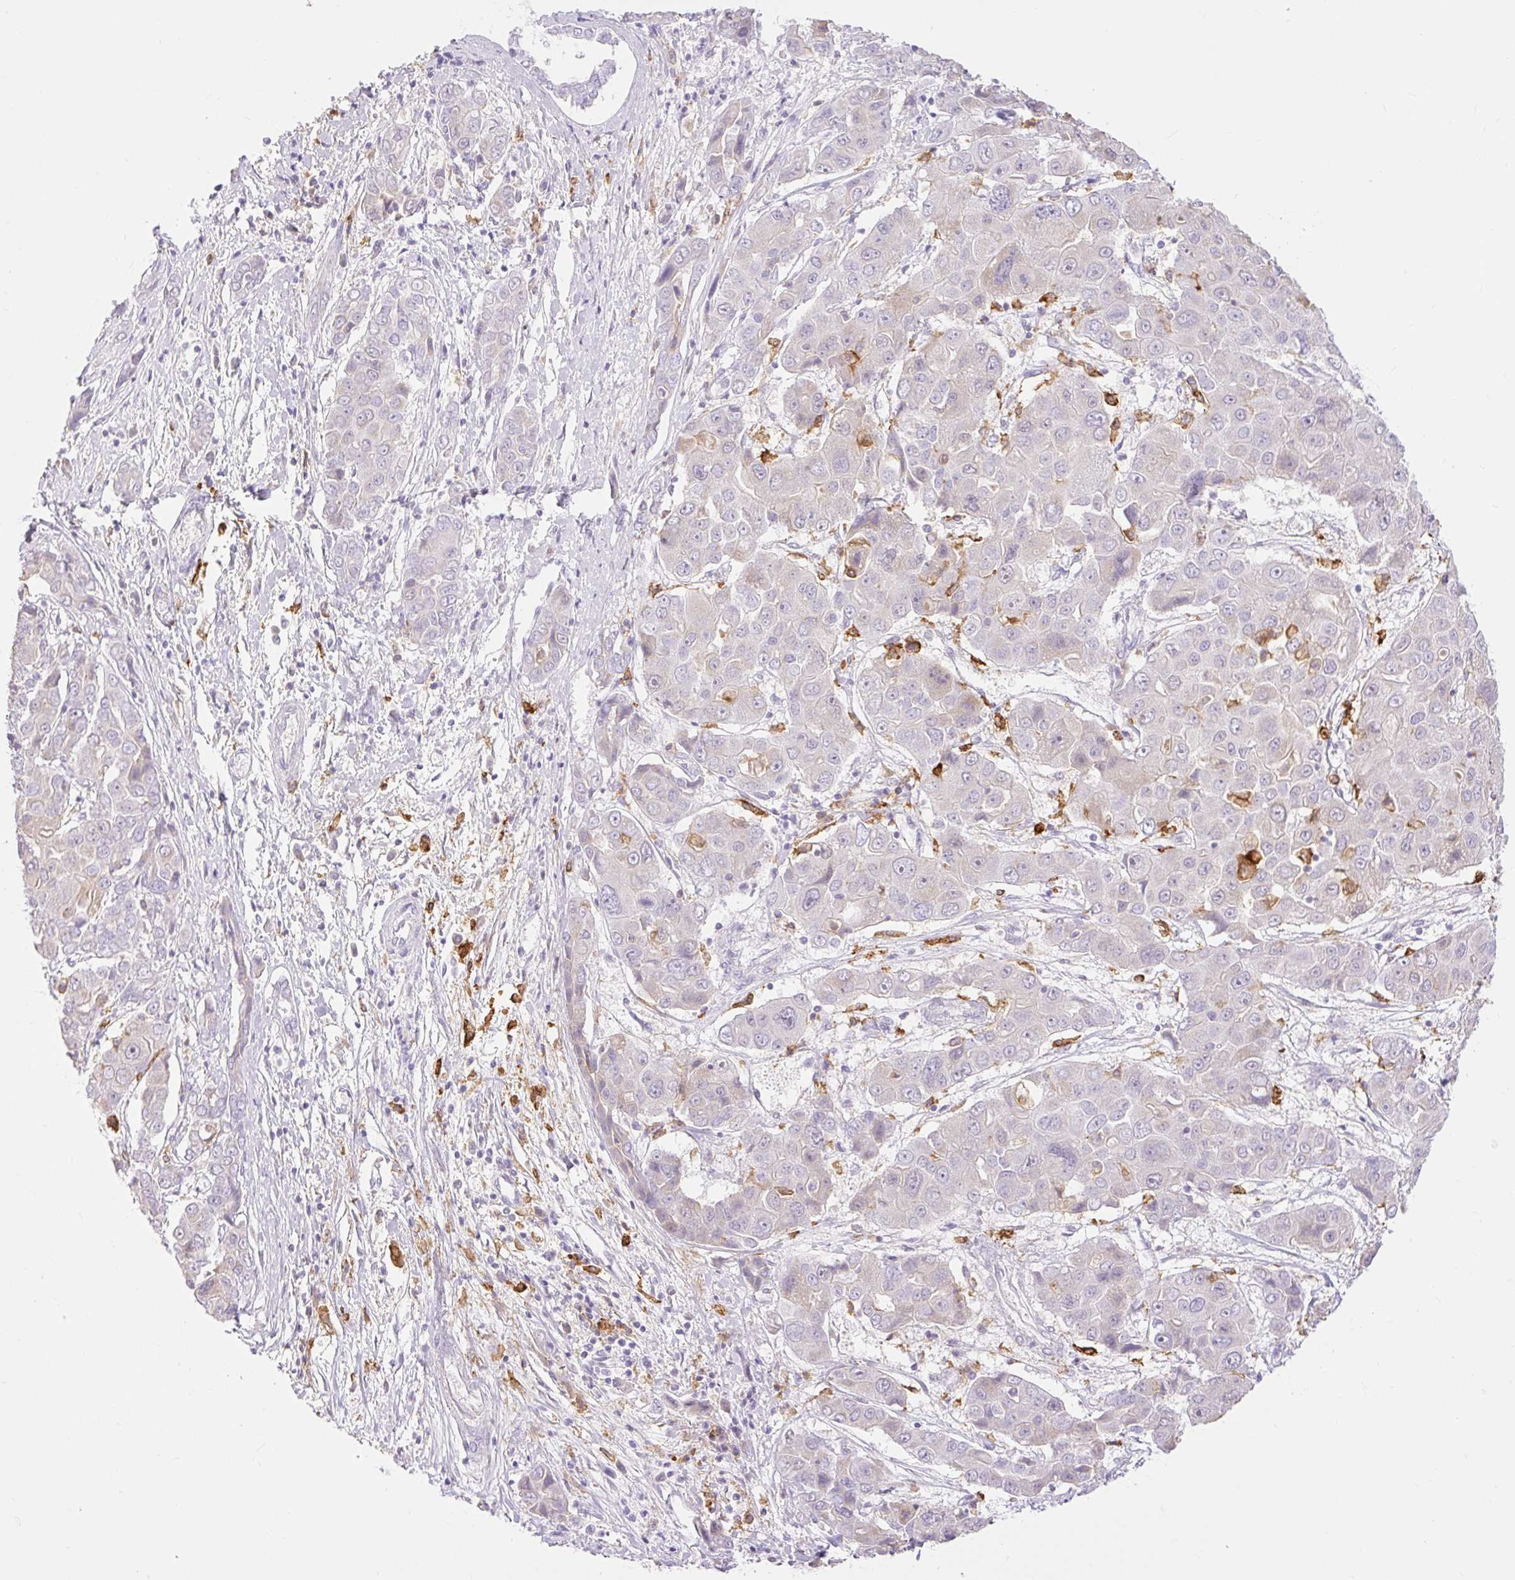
{"staining": {"intensity": "negative", "quantity": "none", "location": "none"}, "tissue": "liver cancer", "cell_type": "Tumor cells", "image_type": "cancer", "snomed": [{"axis": "morphology", "description": "Cholangiocarcinoma"}, {"axis": "topography", "description": "Liver"}], "caption": "DAB immunohistochemical staining of human cholangiocarcinoma (liver) shows no significant expression in tumor cells.", "gene": "SIGLEC1", "patient": {"sex": "male", "age": 67}}